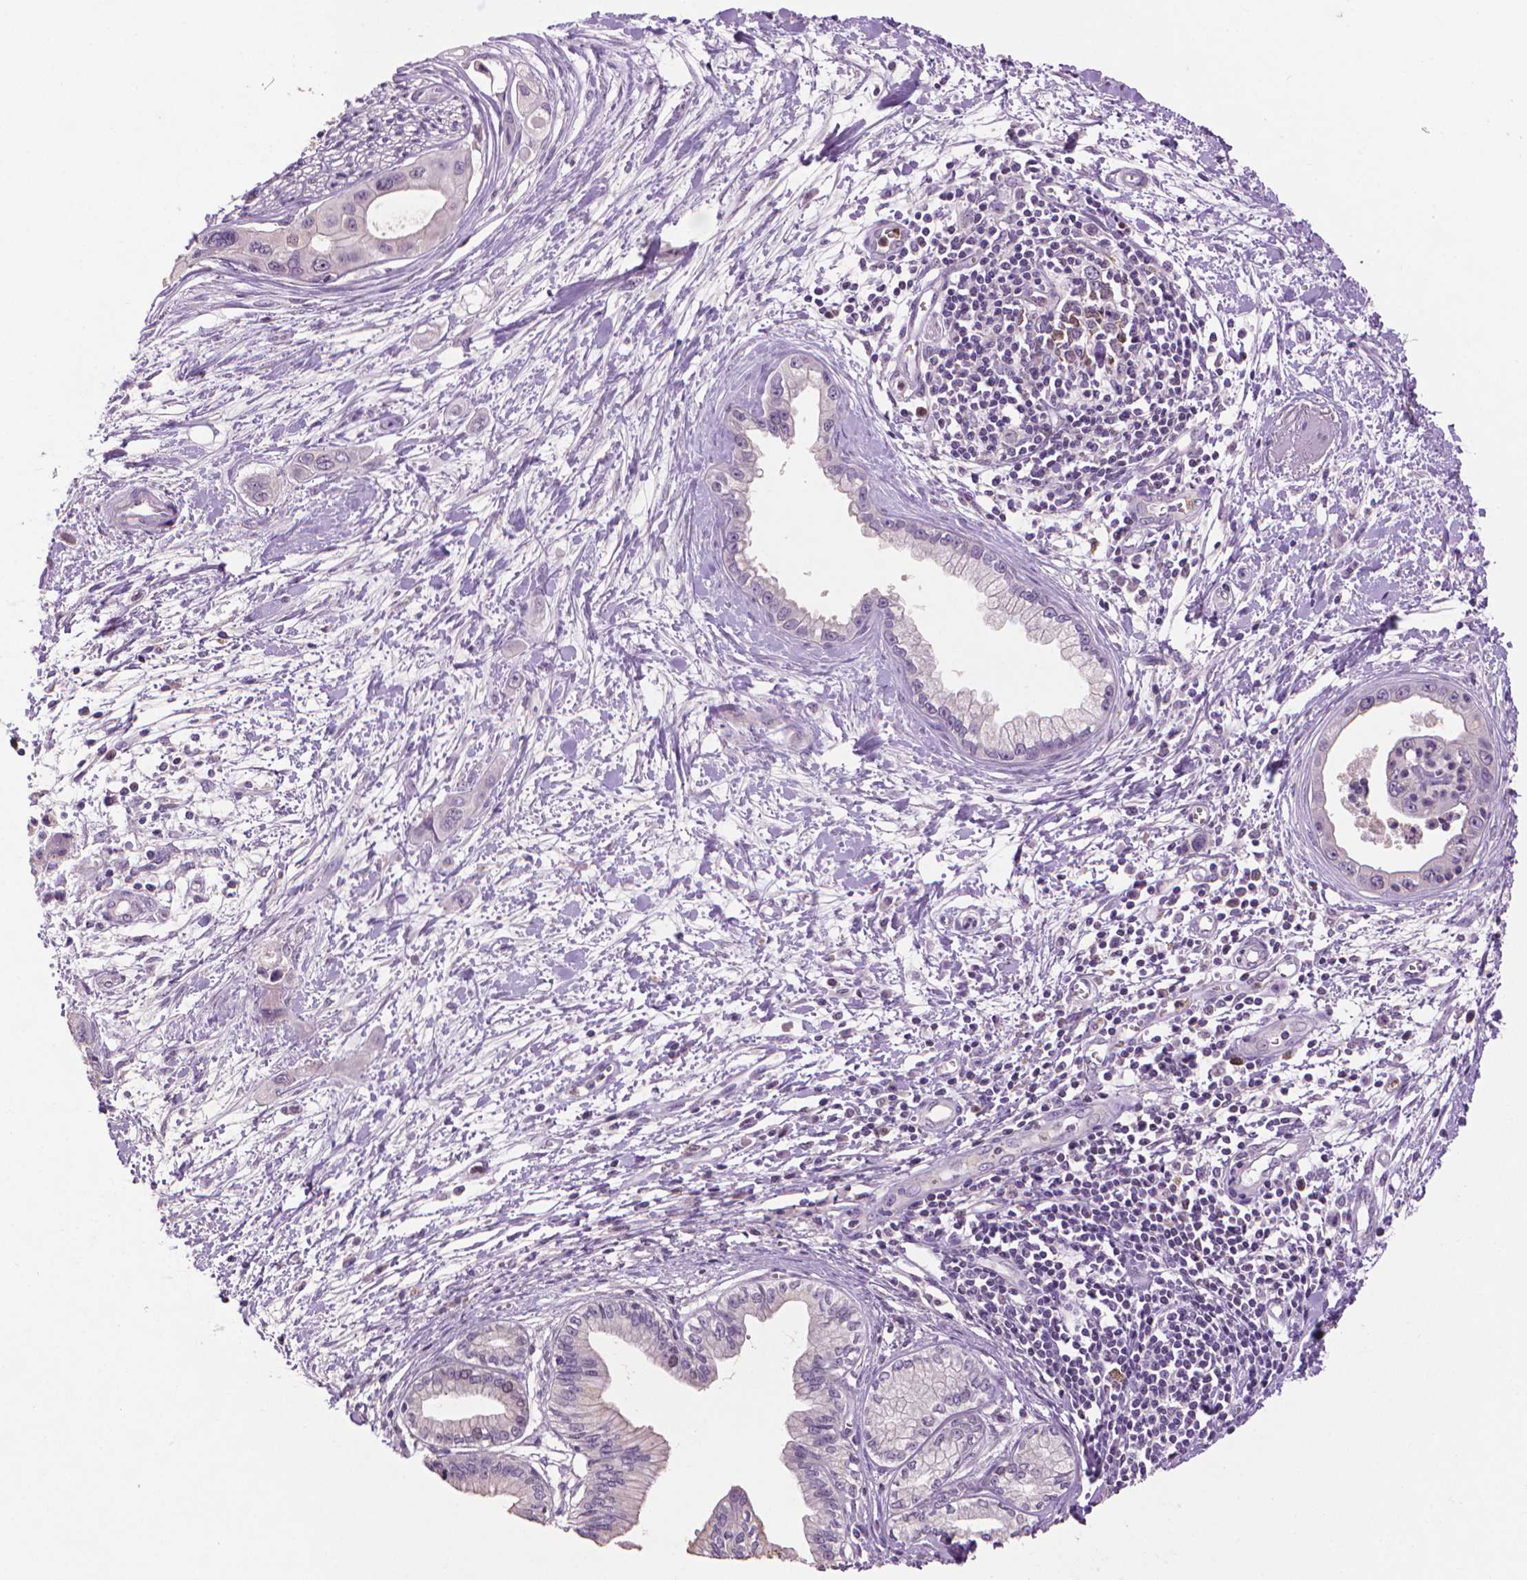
{"staining": {"intensity": "negative", "quantity": "none", "location": "none"}, "tissue": "pancreatic cancer", "cell_type": "Tumor cells", "image_type": "cancer", "snomed": [{"axis": "morphology", "description": "Adenocarcinoma, NOS"}, {"axis": "topography", "description": "Pancreas"}], "caption": "The immunohistochemistry histopathology image has no significant positivity in tumor cells of pancreatic cancer (adenocarcinoma) tissue.", "gene": "CDKN2D", "patient": {"sex": "male", "age": 60}}